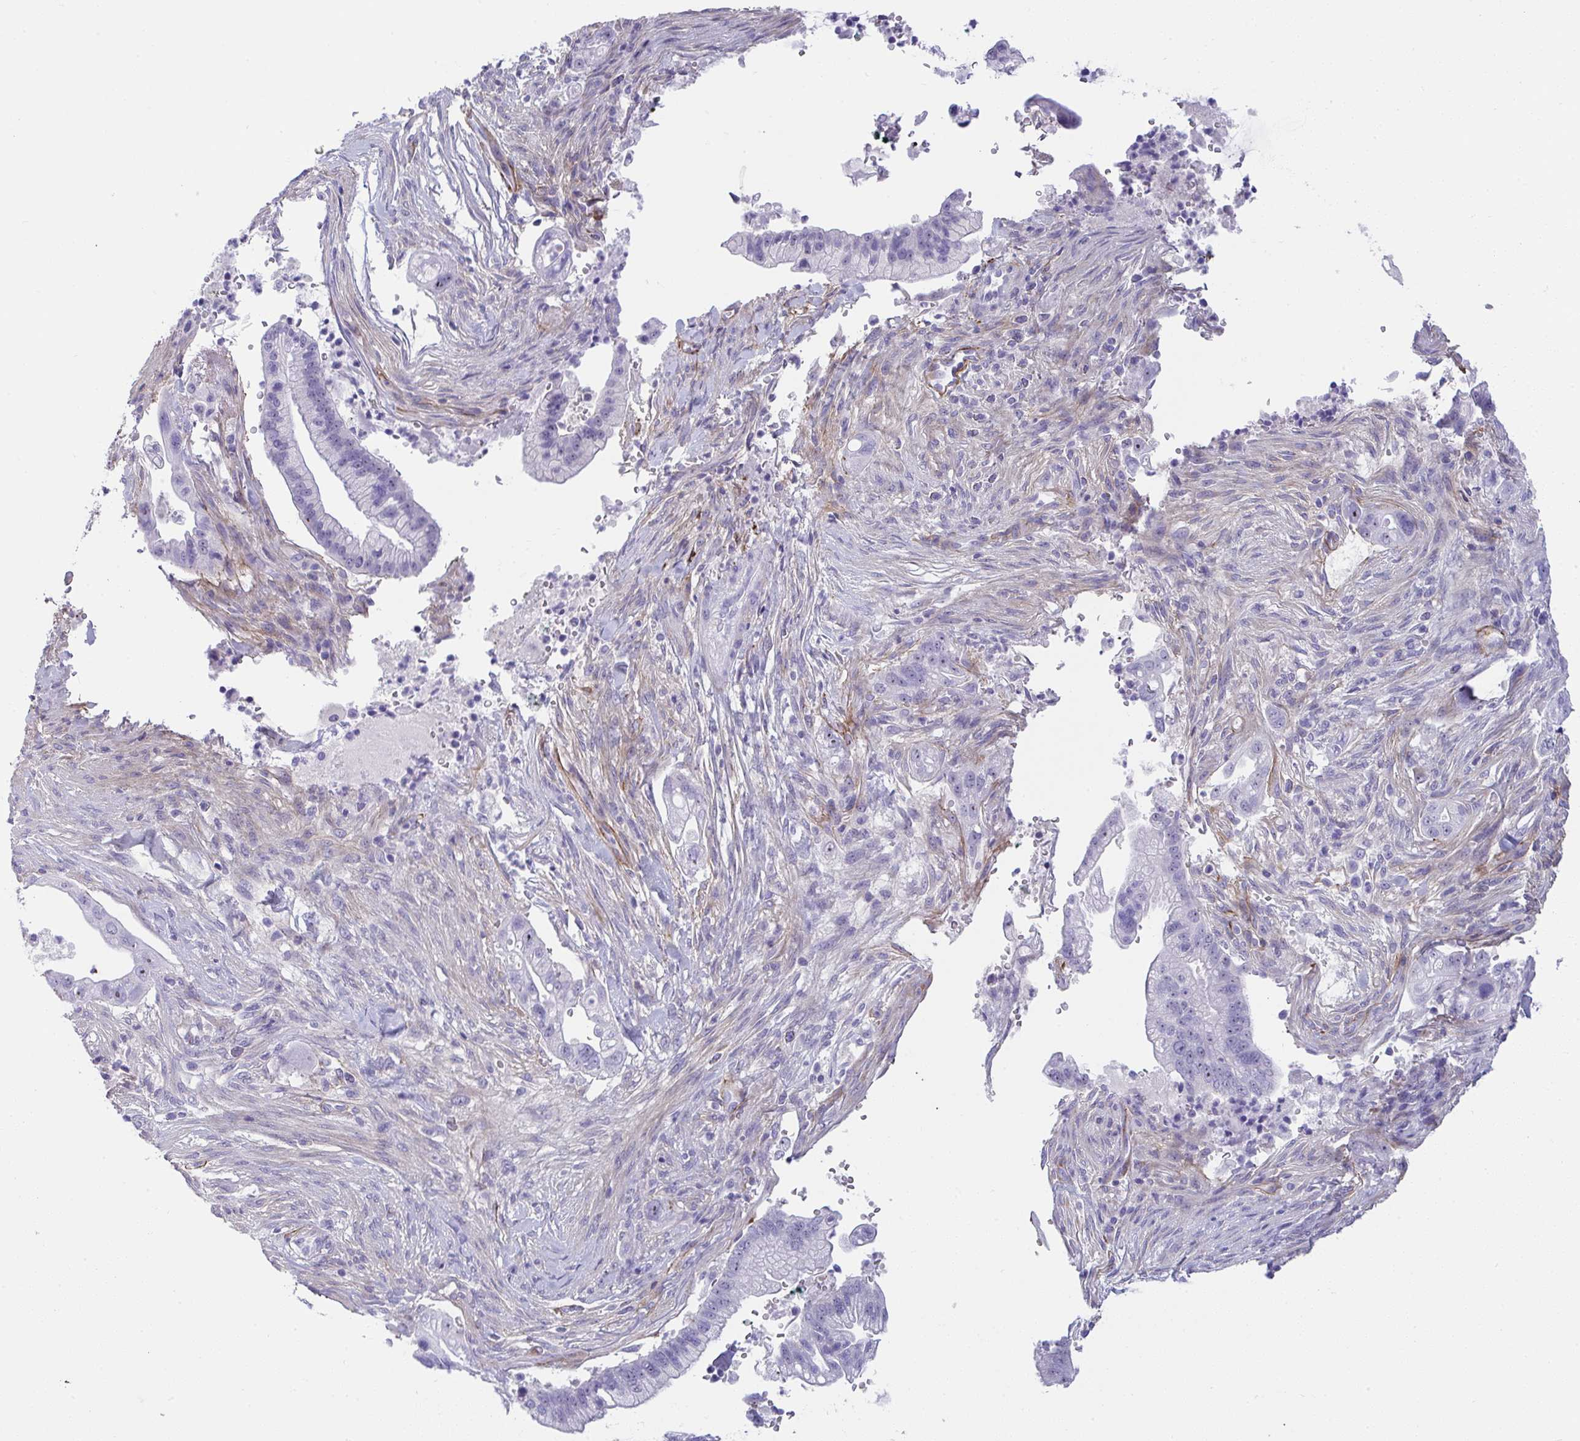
{"staining": {"intensity": "negative", "quantity": "none", "location": "none"}, "tissue": "pancreatic cancer", "cell_type": "Tumor cells", "image_type": "cancer", "snomed": [{"axis": "morphology", "description": "Adenocarcinoma, NOS"}, {"axis": "topography", "description": "Pancreas"}], "caption": "Pancreatic cancer (adenocarcinoma) stained for a protein using IHC displays no staining tumor cells.", "gene": "LHFPL6", "patient": {"sex": "male", "age": 44}}